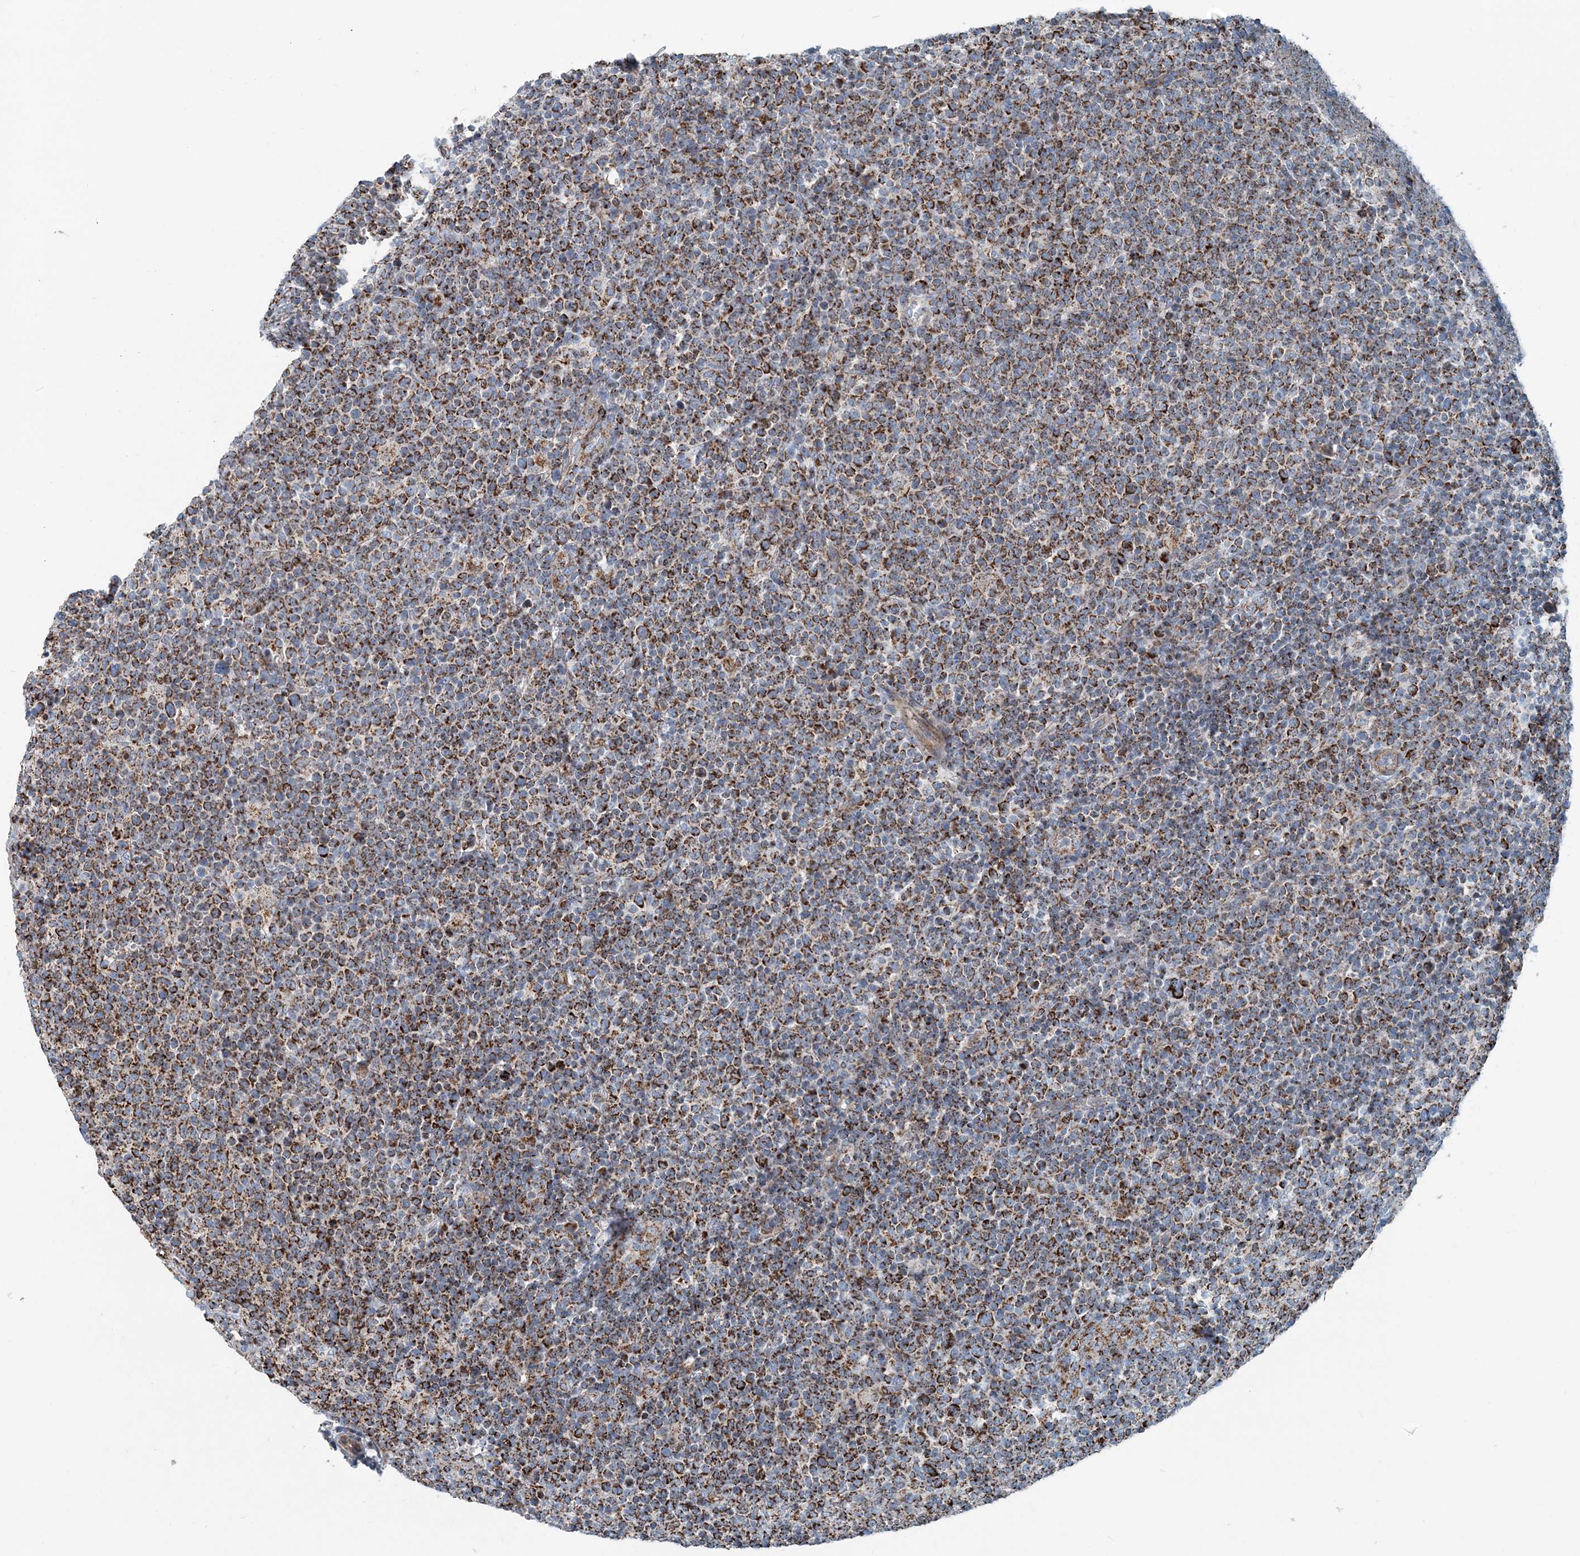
{"staining": {"intensity": "strong", "quantity": ">75%", "location": "cytoplasmic/membranous"}, "tissue": "lymphoma", "cell_type": "Tumor cells", "image_type": "cancer", "snomed": [{"axis": "morphology", "description": "Malignant lymphoma, non-Hodgkin's type, High grade"}, {"axis": "topography", "description": "Lymph node"}], "caption": "High-power microscopy captured an immunohistochemistry histopathology image of high-grade malignant lymphoma, non-Hodgkin's type, revealing strong cytoplasmic/membranous staining in about >75% of tumor cells.", "gene": "INTU", "patient": {"sex": "male", "age": 61}}